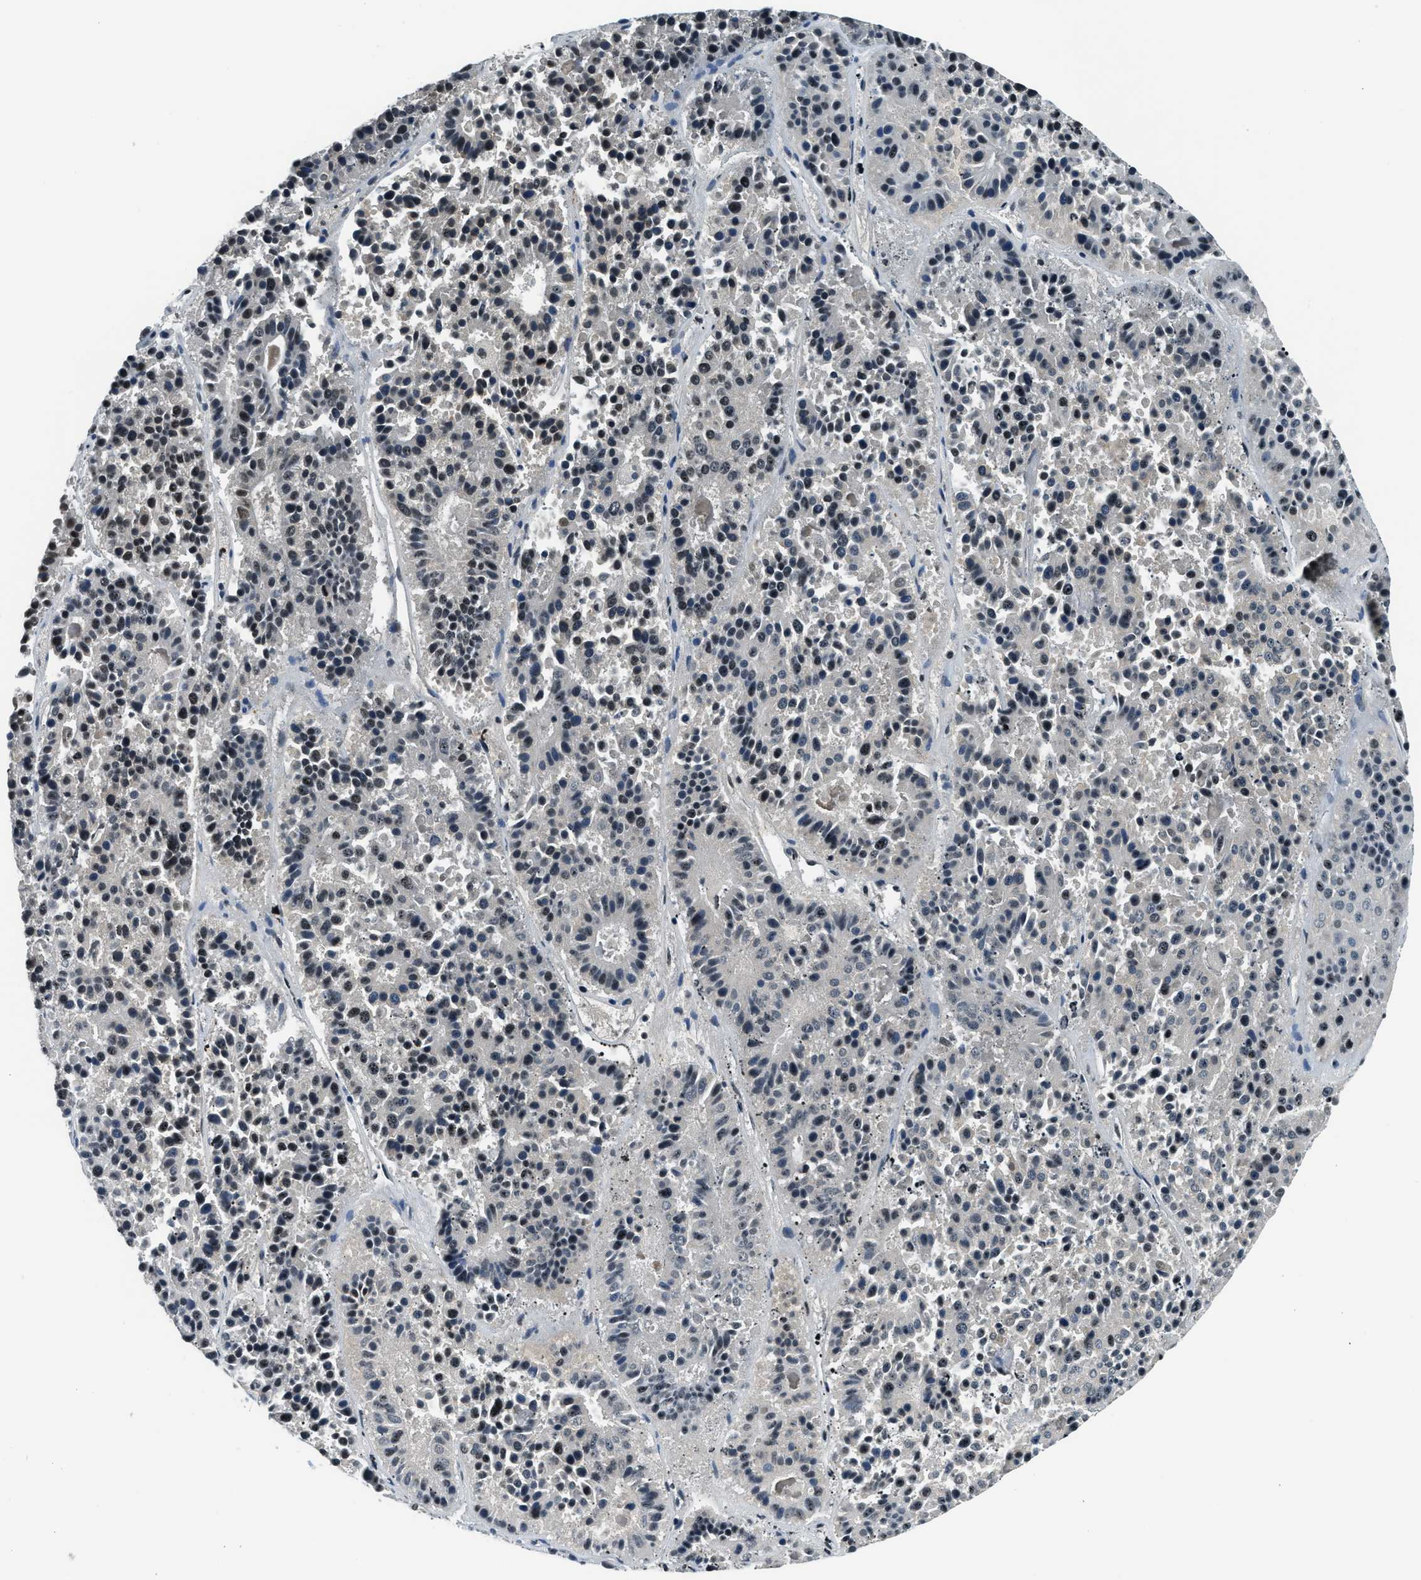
{"staining": {"intensity": "weak", "quantity": "25%-75%", "location": "nuclear"}, "tissue": "pancreatic cancer", "cell_type": "Tumor cells", "image_type": "cancer", "snomed": [{"axis": "morphology", "description": "Adenocarcinoma, NOS"}, {"axis": "topography", "description": "Pancreas"}], "caption": "Immunohistochemistry (IHC) image of neoplastic tissue: human pancreatic cancer (adenocarcinoma) stained using immunohistochemistry (IHC) exhibits low levels of weak protein expression localized specifically in the nuclear of tumor cells, appearing as a nuclear brown color.", "gene": "TOP1", "patient": {"sex": "male", "age": 50}}